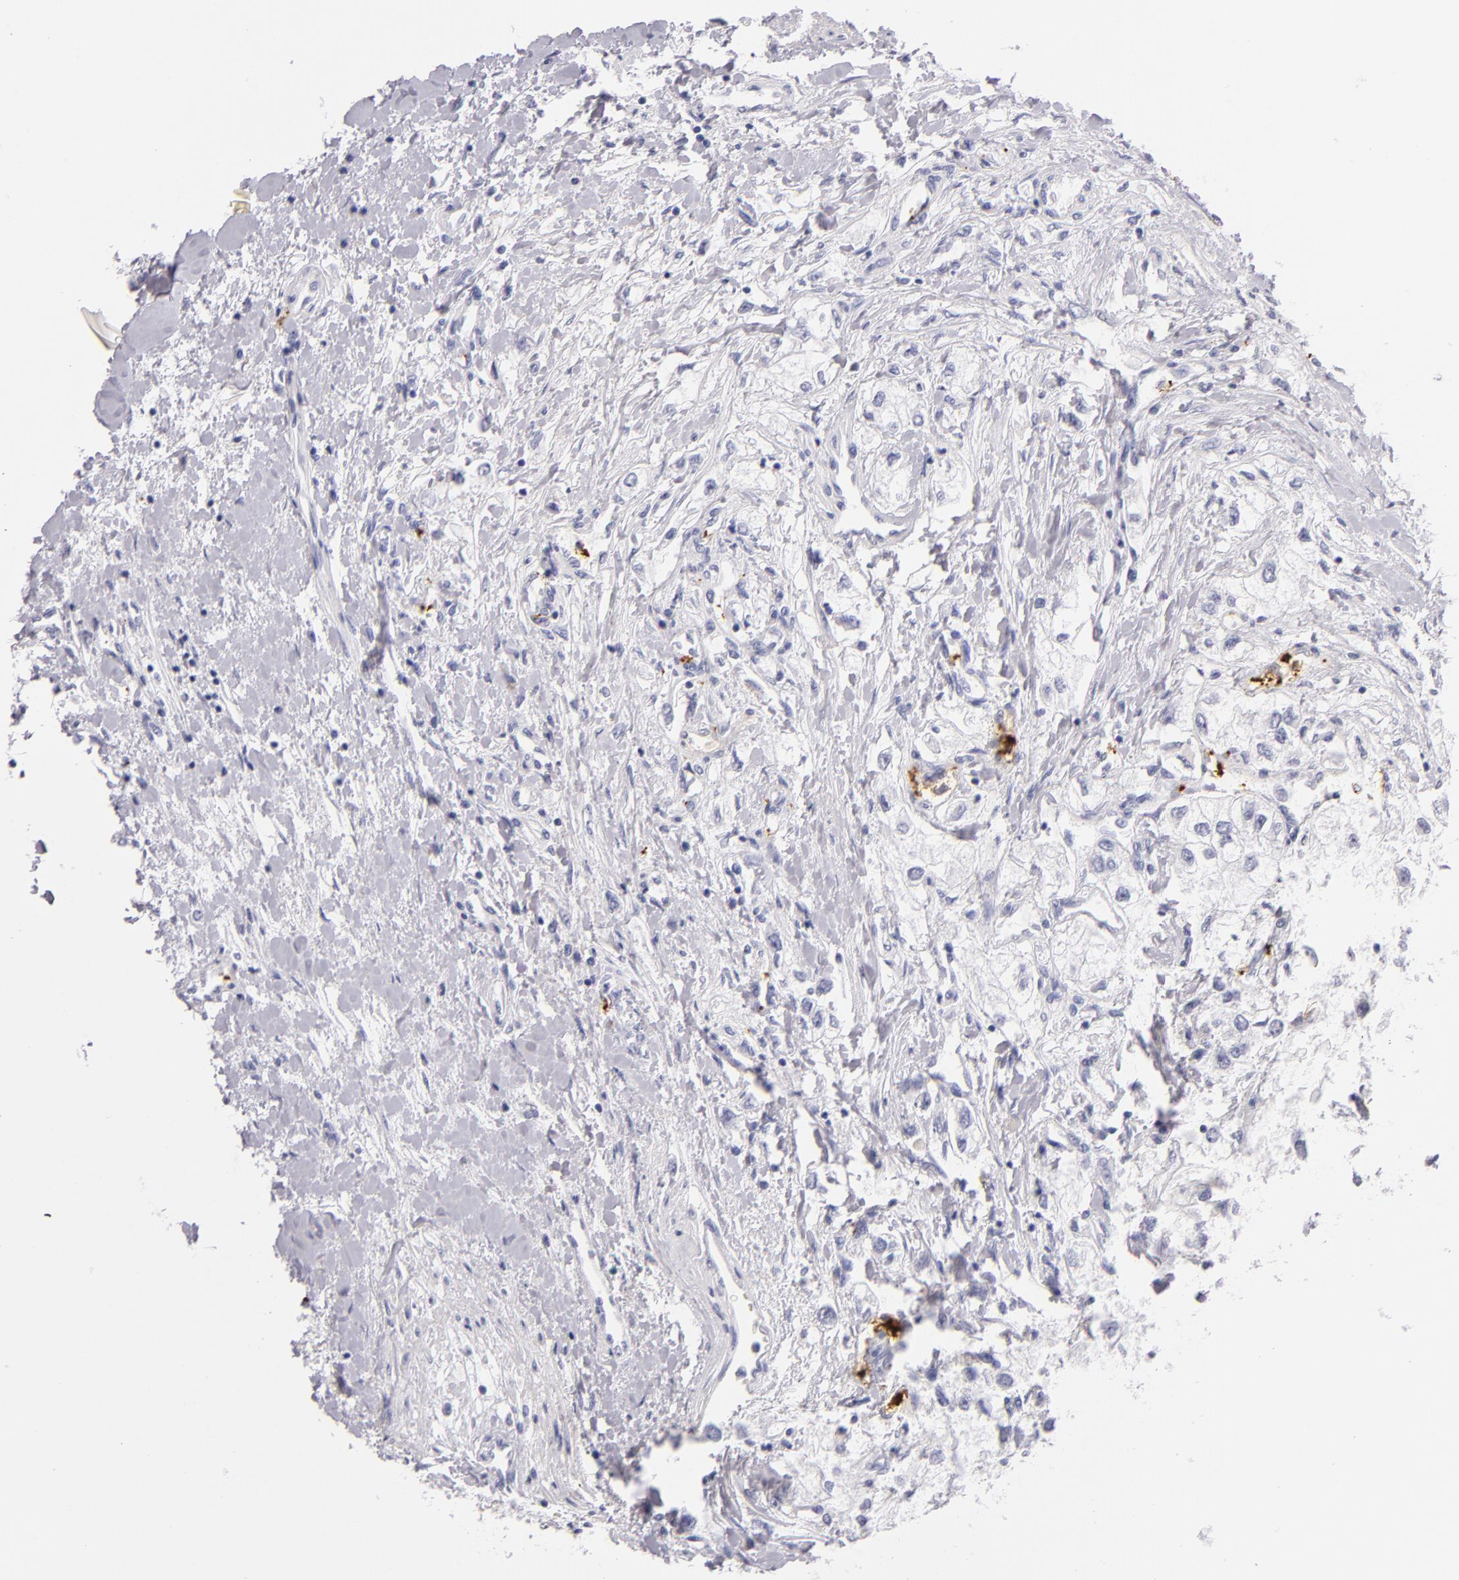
{"staining": {"intensity": "negative", "quantity": "none", "location": "none"}, "tissue": "renal cancer", "cell_type": "Tumor cells", "image_type": "cancer", "snomed": [{"axis": "morphology", "description": "Adenocarcinoma, NOS"}, {"axis": "topography", "description": "Kidney"}], "caption": "A high-resolution micrograph shows immunohistochemistry (IHC) staining of renal adenocarcinoma, which demonstrates no significant expression in tumor cells. Brightfield microscopy of IHC stained with DAB (brown) and hematoxylin (blue), captured at high magnification.", "gene": "GP1BA", "patient": {"sex": "male", "age": 57}}